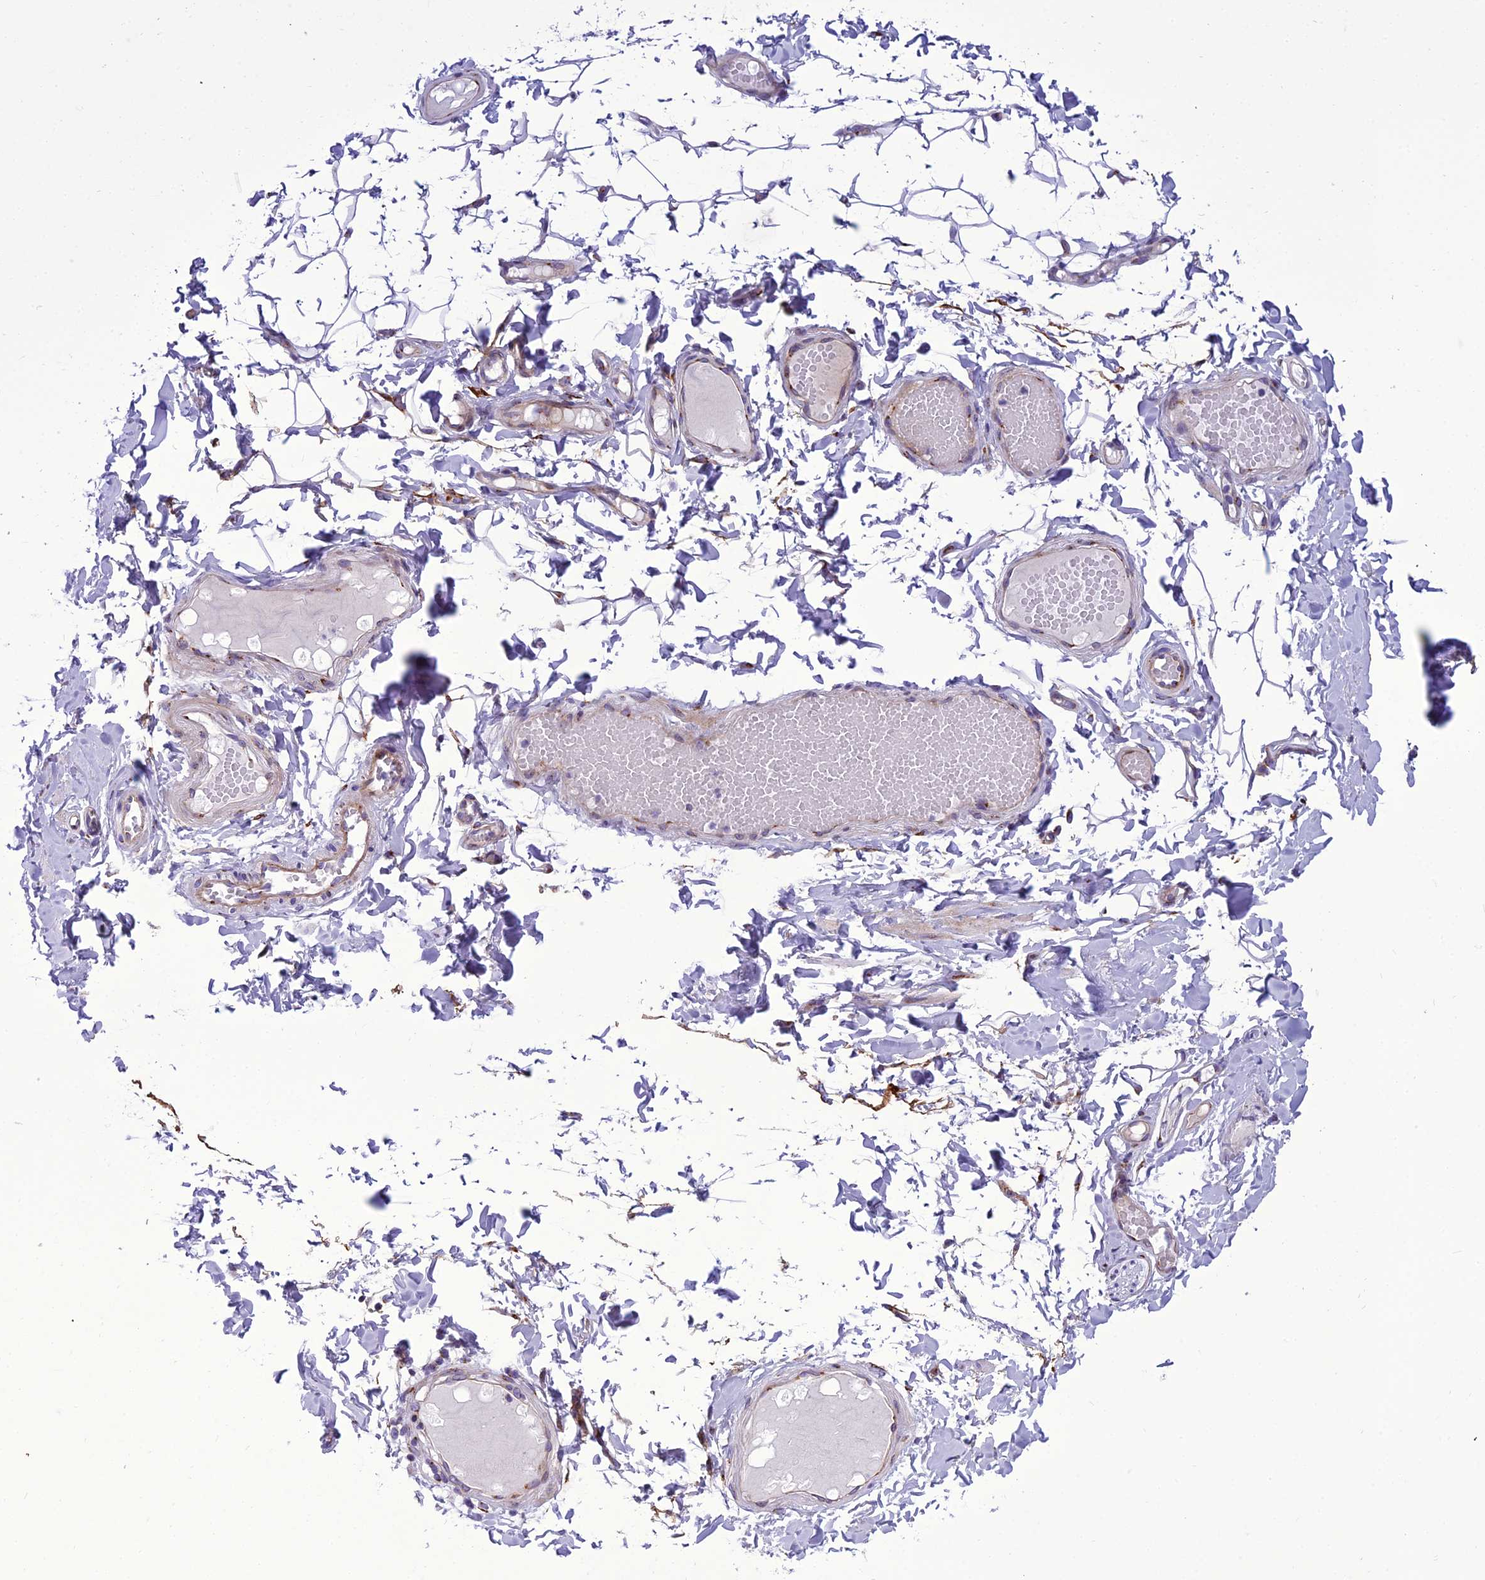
{"staining": {"intensity": "negative", "quantity": "none", "location": "none"}, "tissue": "adipose tissue", "cell_type": "Adipocytes", "image_type": "normal", "snomed": [{"axis": "morphology", "description": "Normal tissue, NOS"}, {"axis": "topography", "description": "Adipose tissue"}, {"axis": "topography", "description": "Vascular tissue"}, {"axis": "topography", "description": "Peripheral nerve tissue"}], "caption": "Immunohistochemical staining of unremarkable adipose tissue exhibits no significant positivity in adipocytes.", "gene": "GOLM2", "patient": {"sex": "male", "age": 25}}